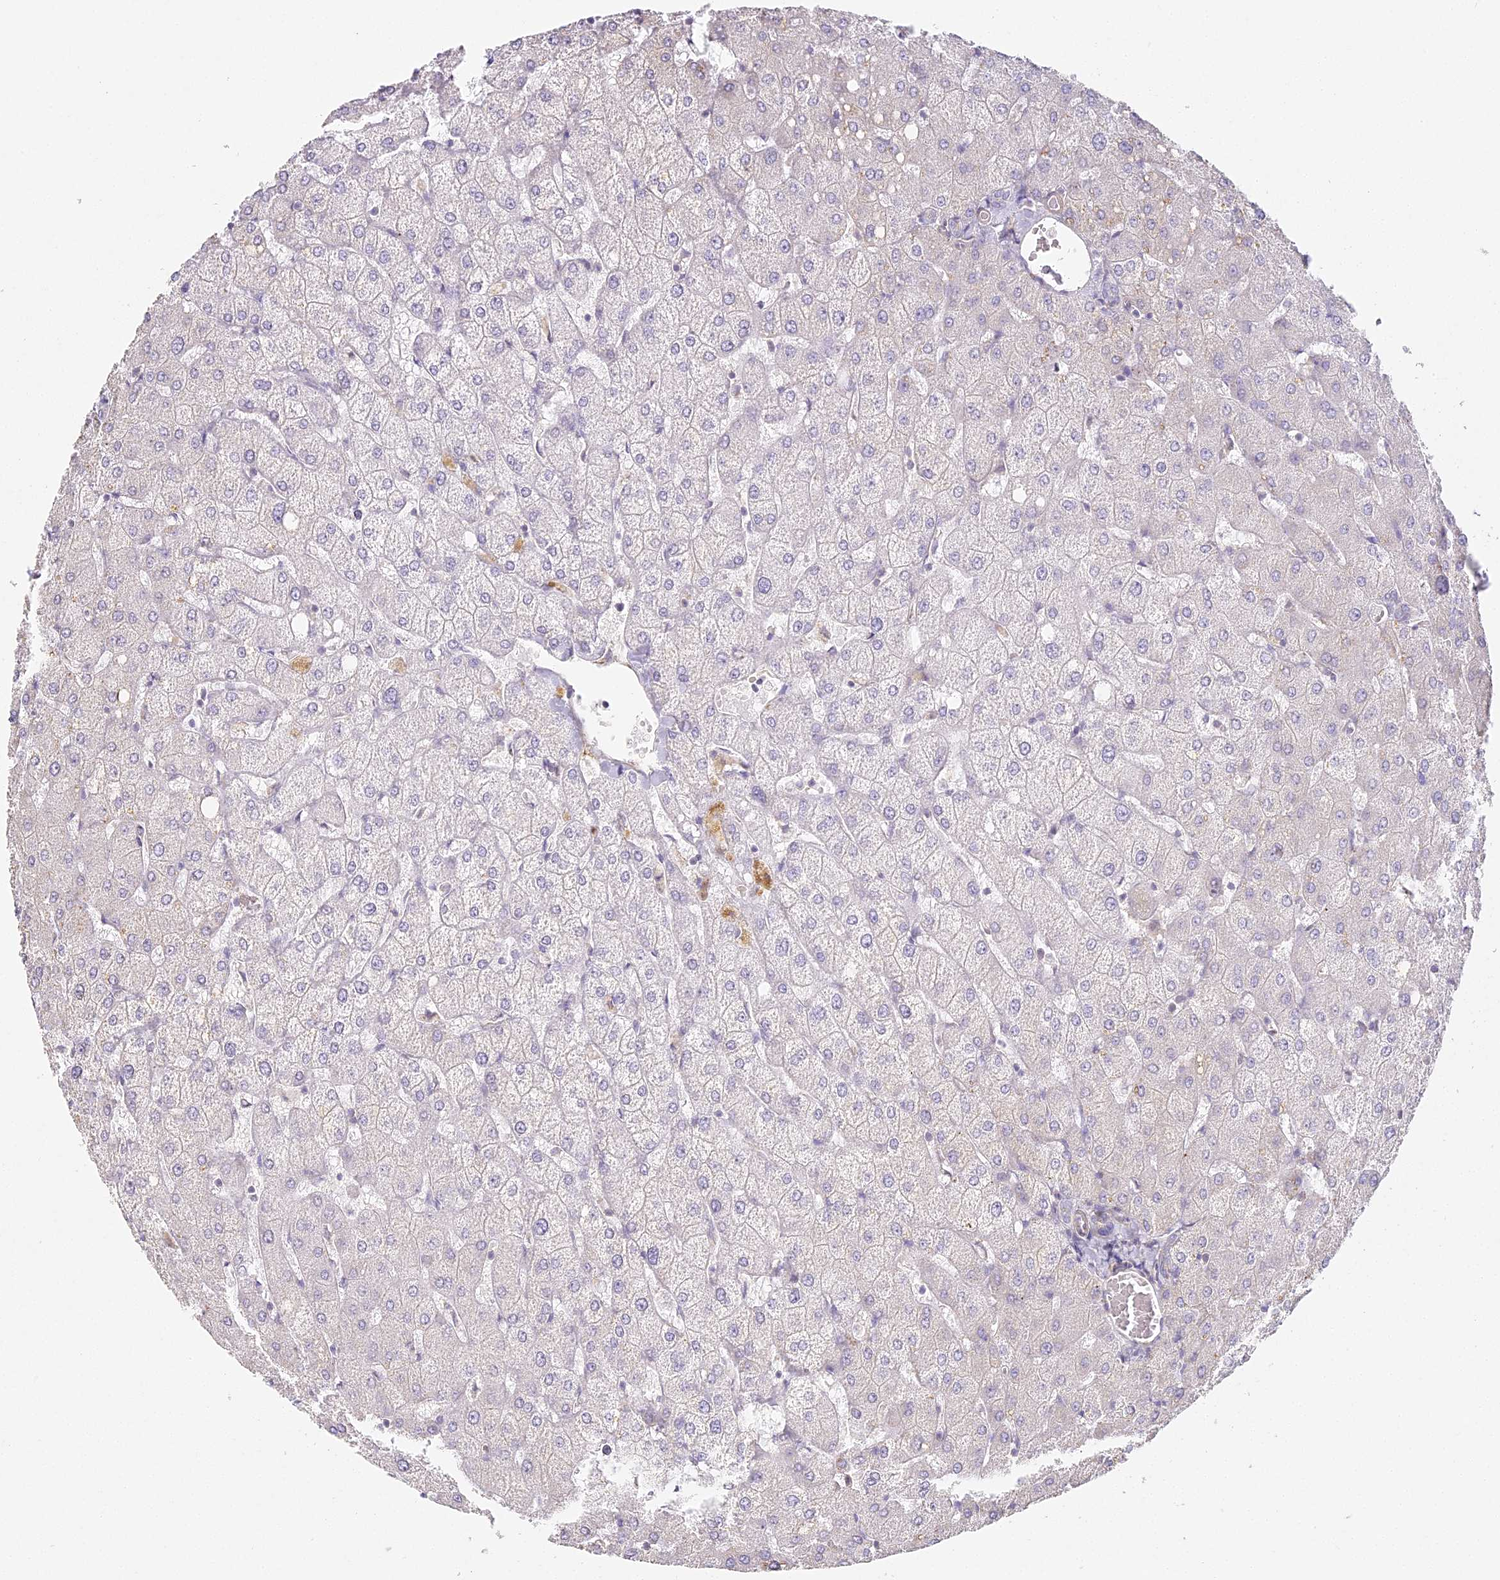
{"staining": {"intensity": "negative", "quantity": "none", "location": "none"}, "tissue": "liver", "cell_type": "Cholangiocytes", "image_type": "normal", "snomed": [{"axis": "morphology", "description": "Normal tissue, NOS"}, {"axis": "topography", "description": "Liver"}], "caption": "The IHC photomicrograph has no significant staining in cholangiocytes of liver.", "gene": "MED28", "patient": {"sex": "female", "age": 54}}